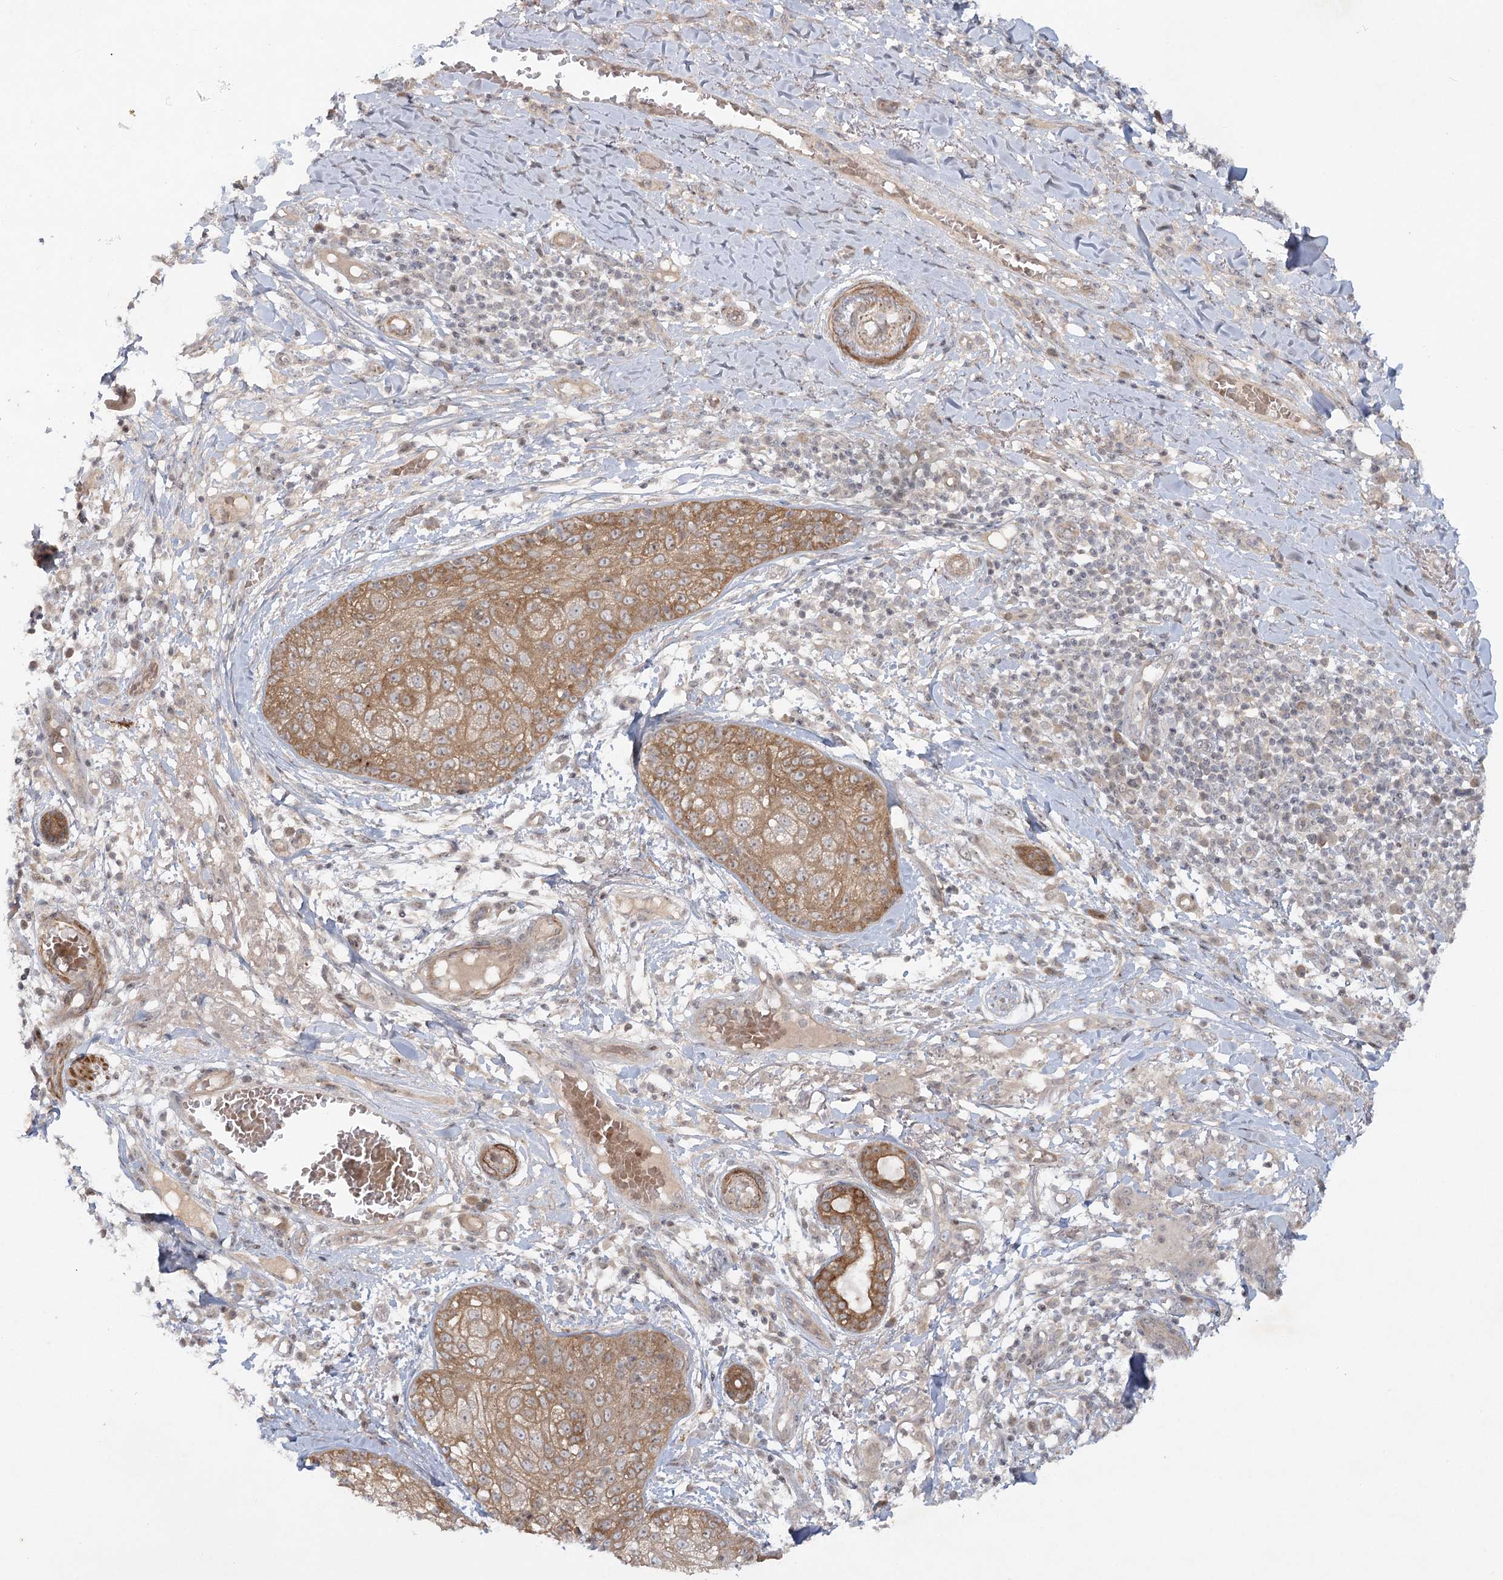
{"staining": {"intensity": "moderate", "quantity": ">75%", "location": "cytoplasmic/membranous"}, "tissue": "skin cancer", "cell_type": "Tumor cells", "image_type": "cancer", "snomed": [{"axis": "morphology", "description": "Squamous cell carcinoma, NOS"}, {"axis": "topography", "description": "Skin"}], "caption": "Skin squamous cell carcinoma was stained to show a protein in brown. There is medium levels of moderate cytoplasmic/membranous staining in approximately >75% of tumor cells. (IHC, brightfield microscopy, high magnification).", "gene": "SH2D3A", "patient": {"sex": "female", "age": 88}}